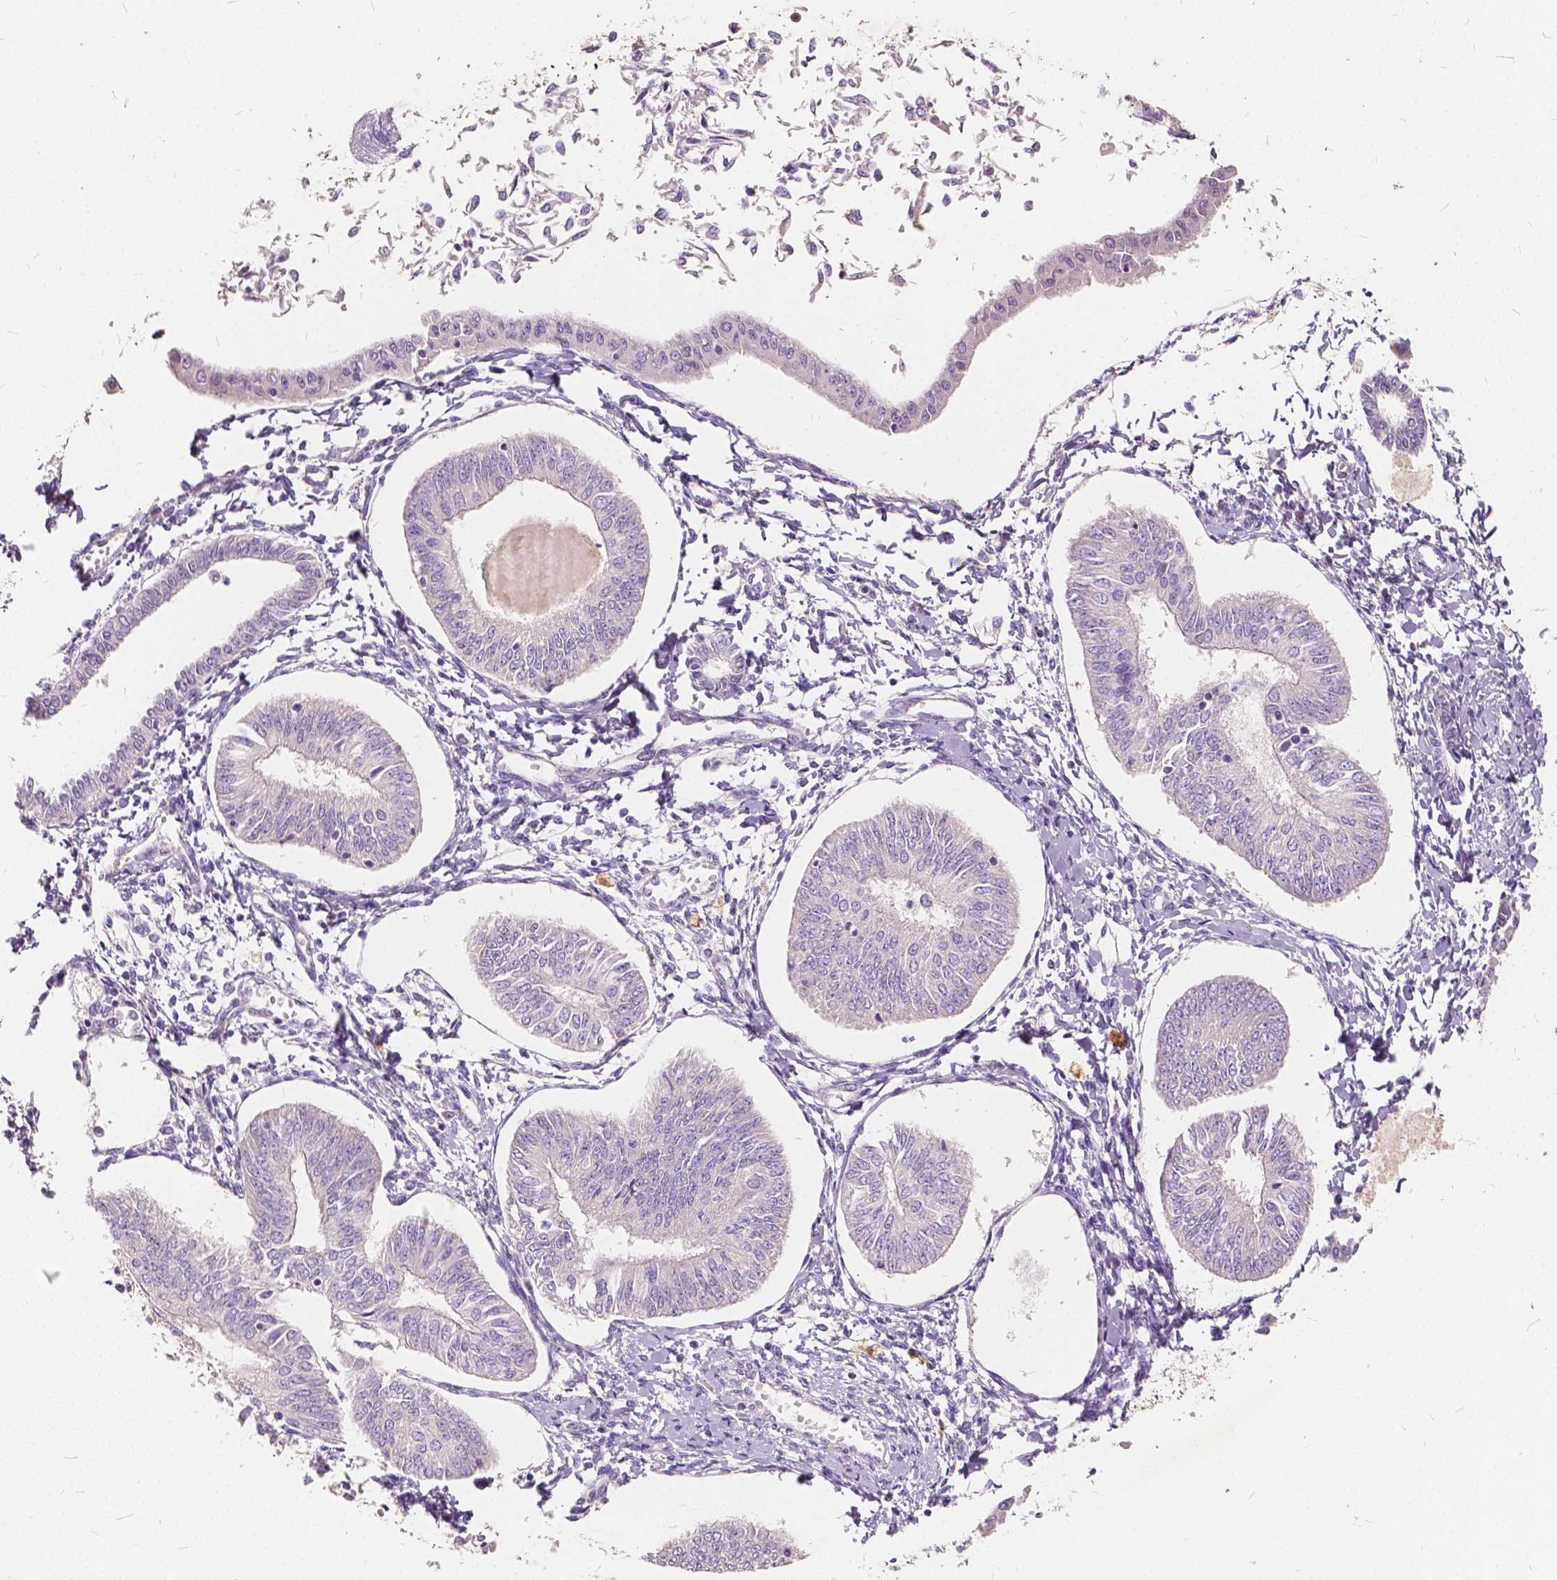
{"staining": {"intensity": "negative", "quantity": "none", "location": "none"}, "tissue": "endometrial cancer", "cell_type": "Tumor cells", "image_type": "cancer", "snomed": [{"axis": "morphology", "description": "Adenocarcinoma, NOS"}, {"axis": "topography", "description": "Endometrium"}], "caption": "Tumor cells show no significant protein staining in endometrial cancer (adenocarcinoma).", "gene": "SLC7A8", "patient": {"sex": "female", "age": 58}}